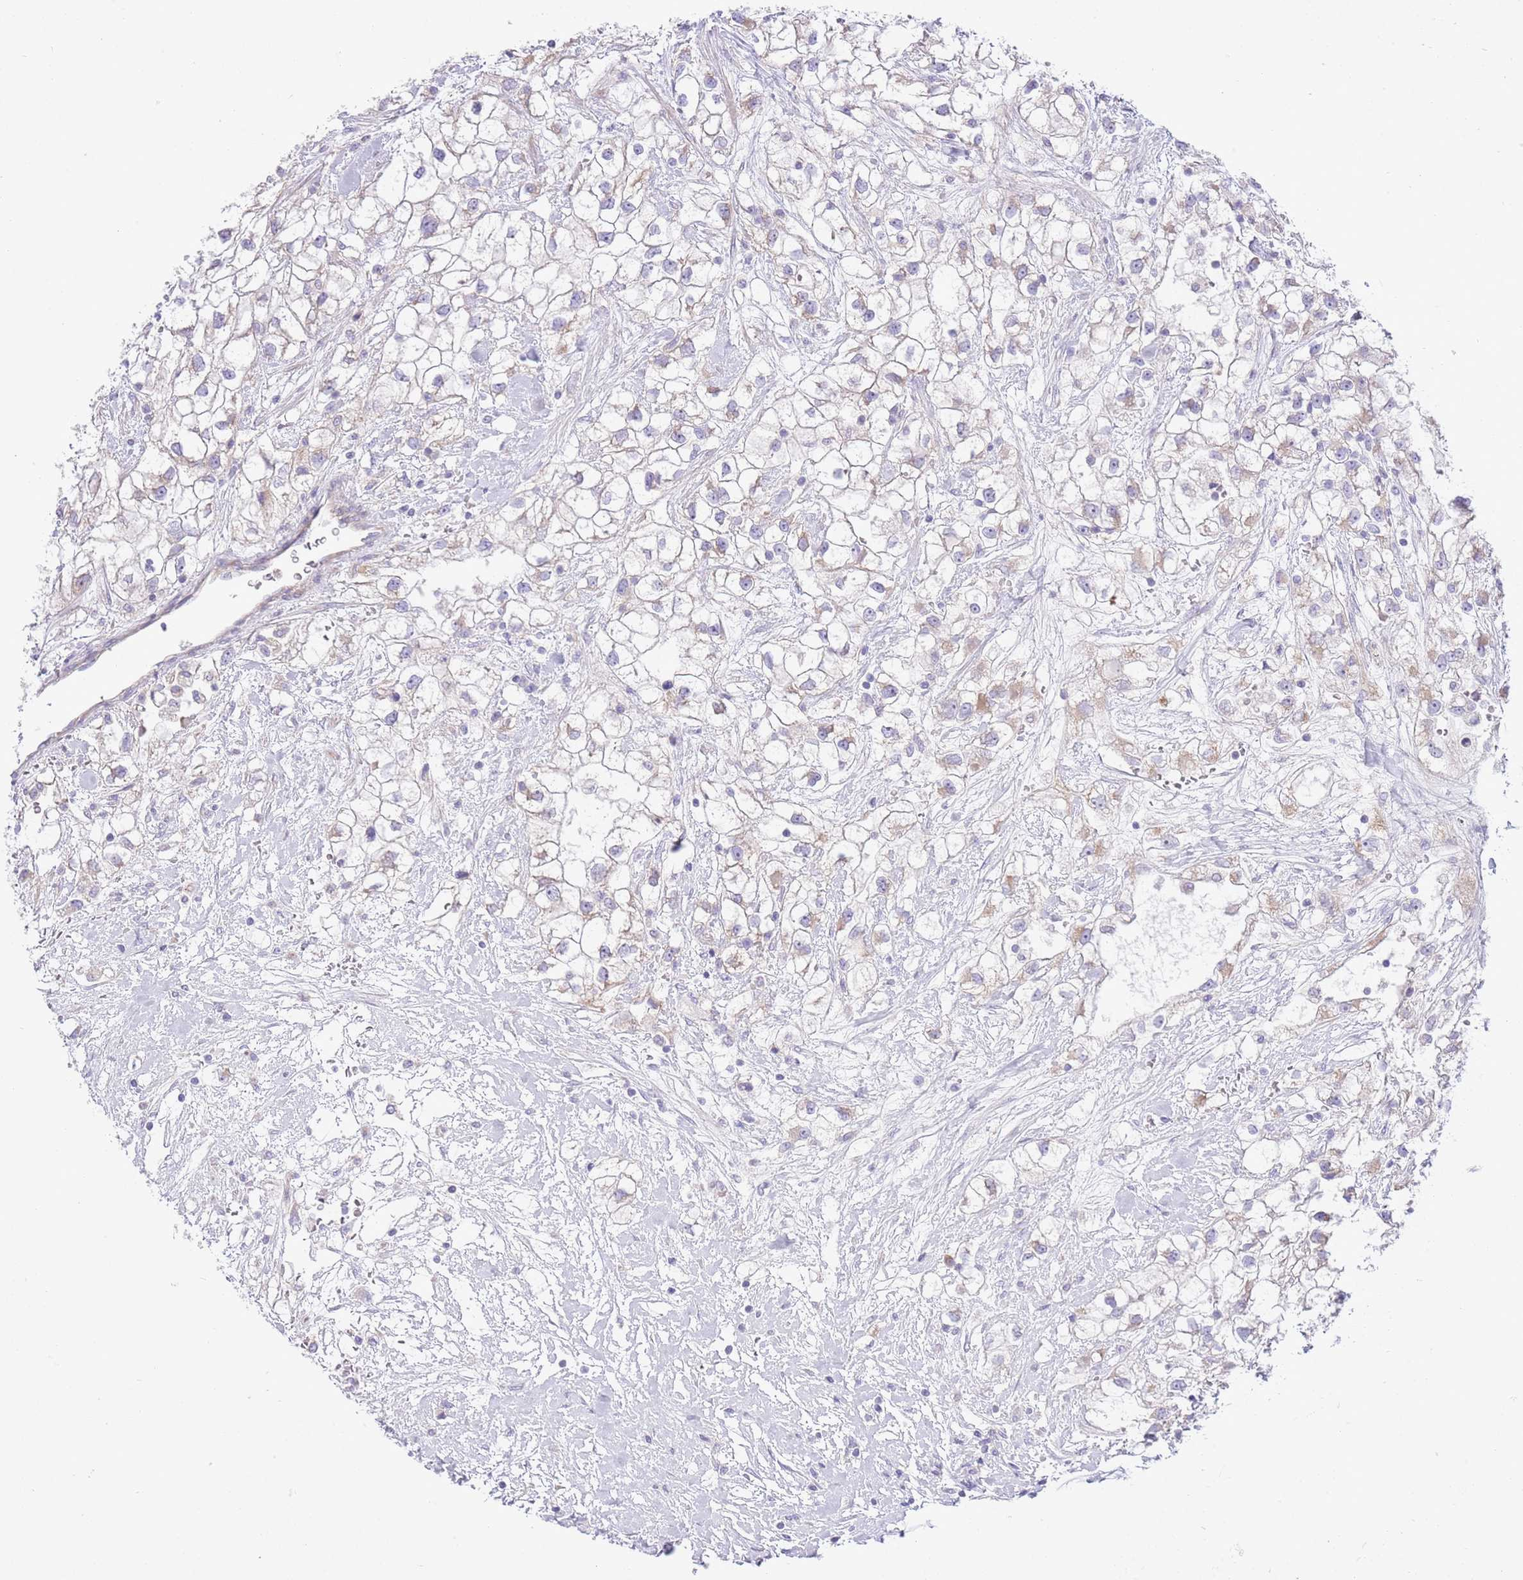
{"staining": {"intensity": "weak", "quantity": "<25%", "location": "cytoplasmic/membranous"}, "tissue": "renal cancer", "cell_type": "Tumor cells", "image_type": "cancer", "snomed": [{"axis": "morphology", "description": "Adenocarcinoma, NOS"}, {"axis": "topography", "description": "Kidney"}], "caption": "This is a image of IHC staining of renal adenocarcinoma, which shows no positivity in tumor cells.", "gene": "OAZ2", "patient": {"sex": "male", "age": 59}}